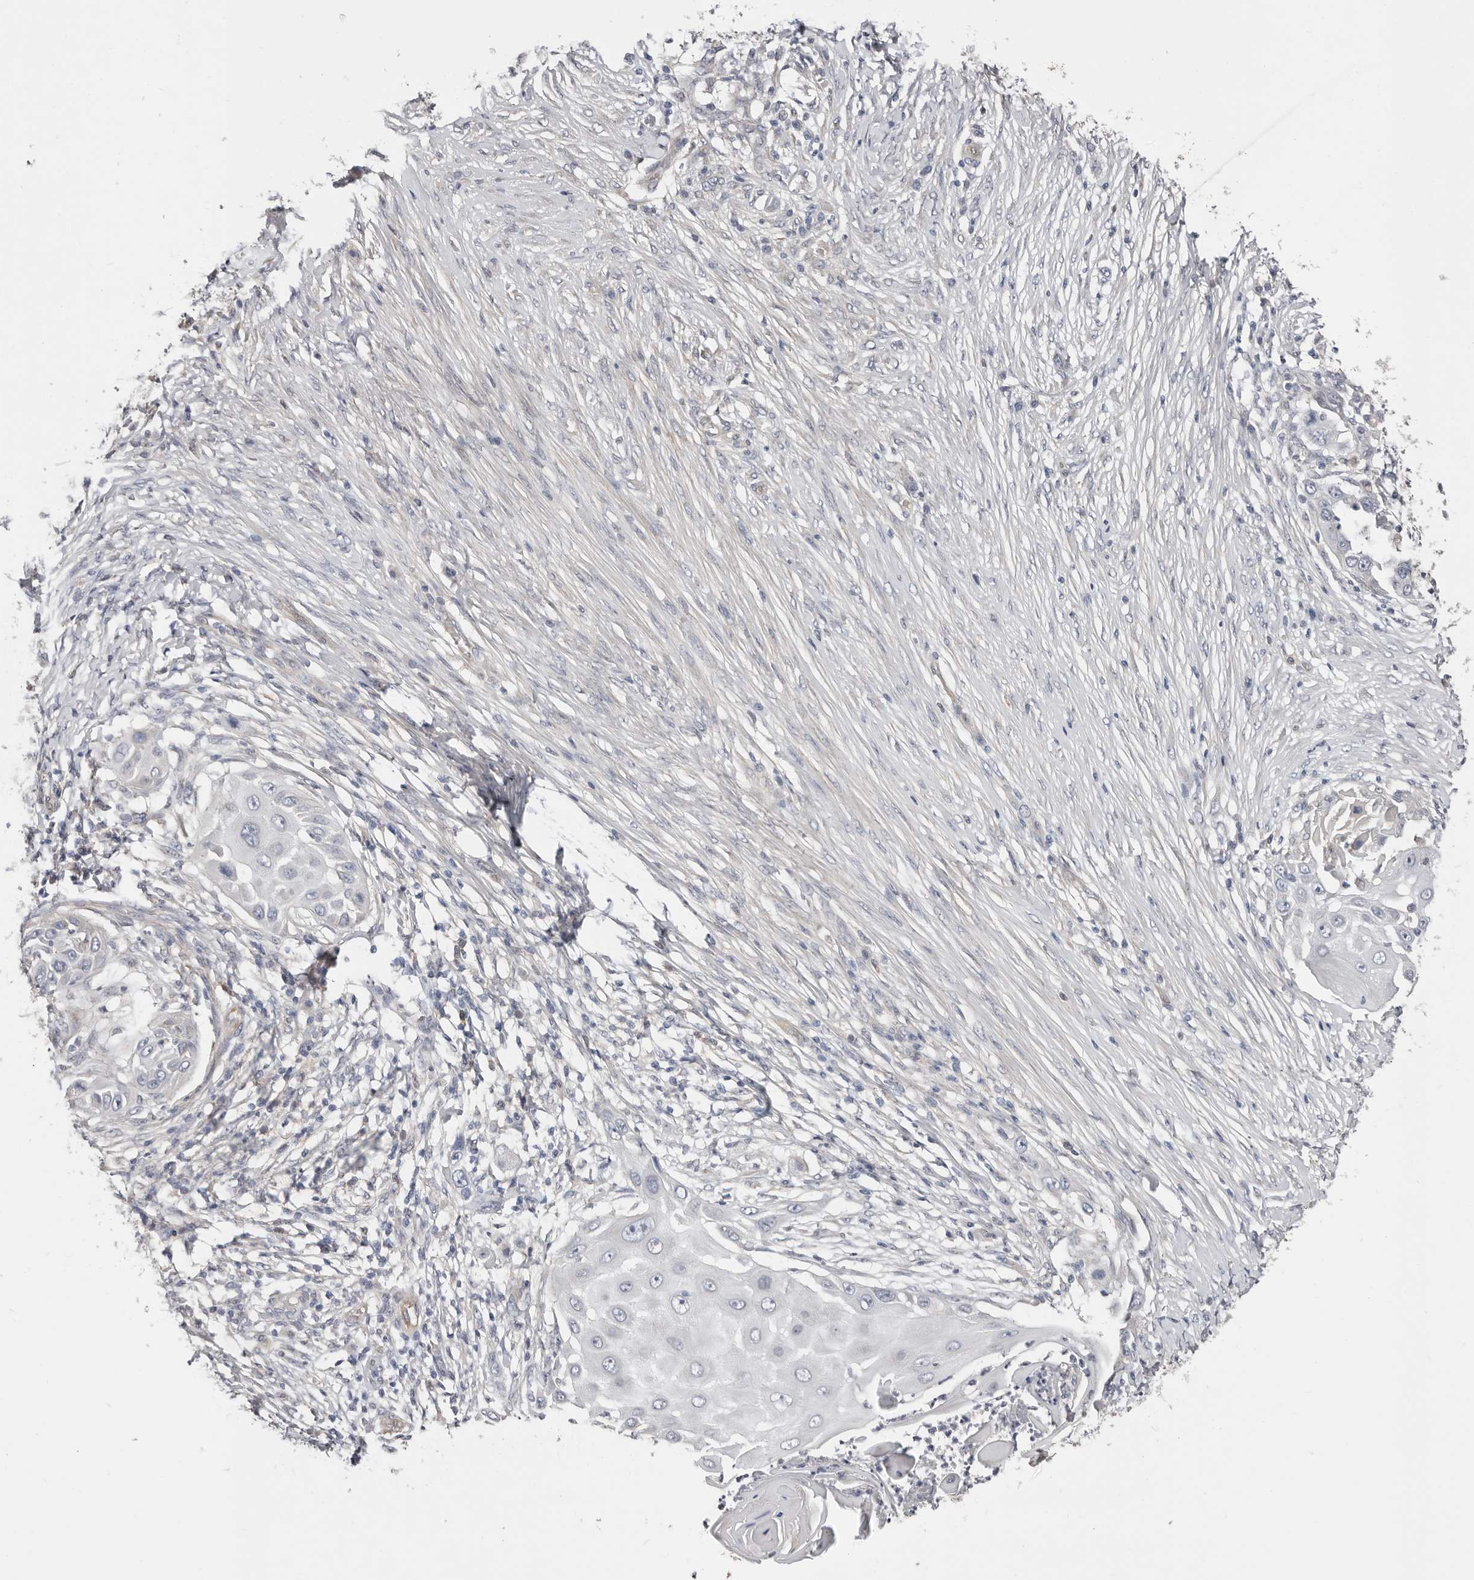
{"staining": {"intensity": "negative", "quantity": "none", "location": "none"}, "tissue": "skin cancer", "cell_type": "Tumor cells", "image_type": "cancer", "snomed": [{"axis": "morphology", "description": "Squamous cell carcinoma, NOS"}, {"axis": "topography", "description": "Skin"}], "caption": "DAB immunohistochemical staining of squamous cell carcinoma (skin) exhibits no significant staining in tumor cells.", "gene": "ASRGL1", "patient": {"sex": "female", "age": 44}}